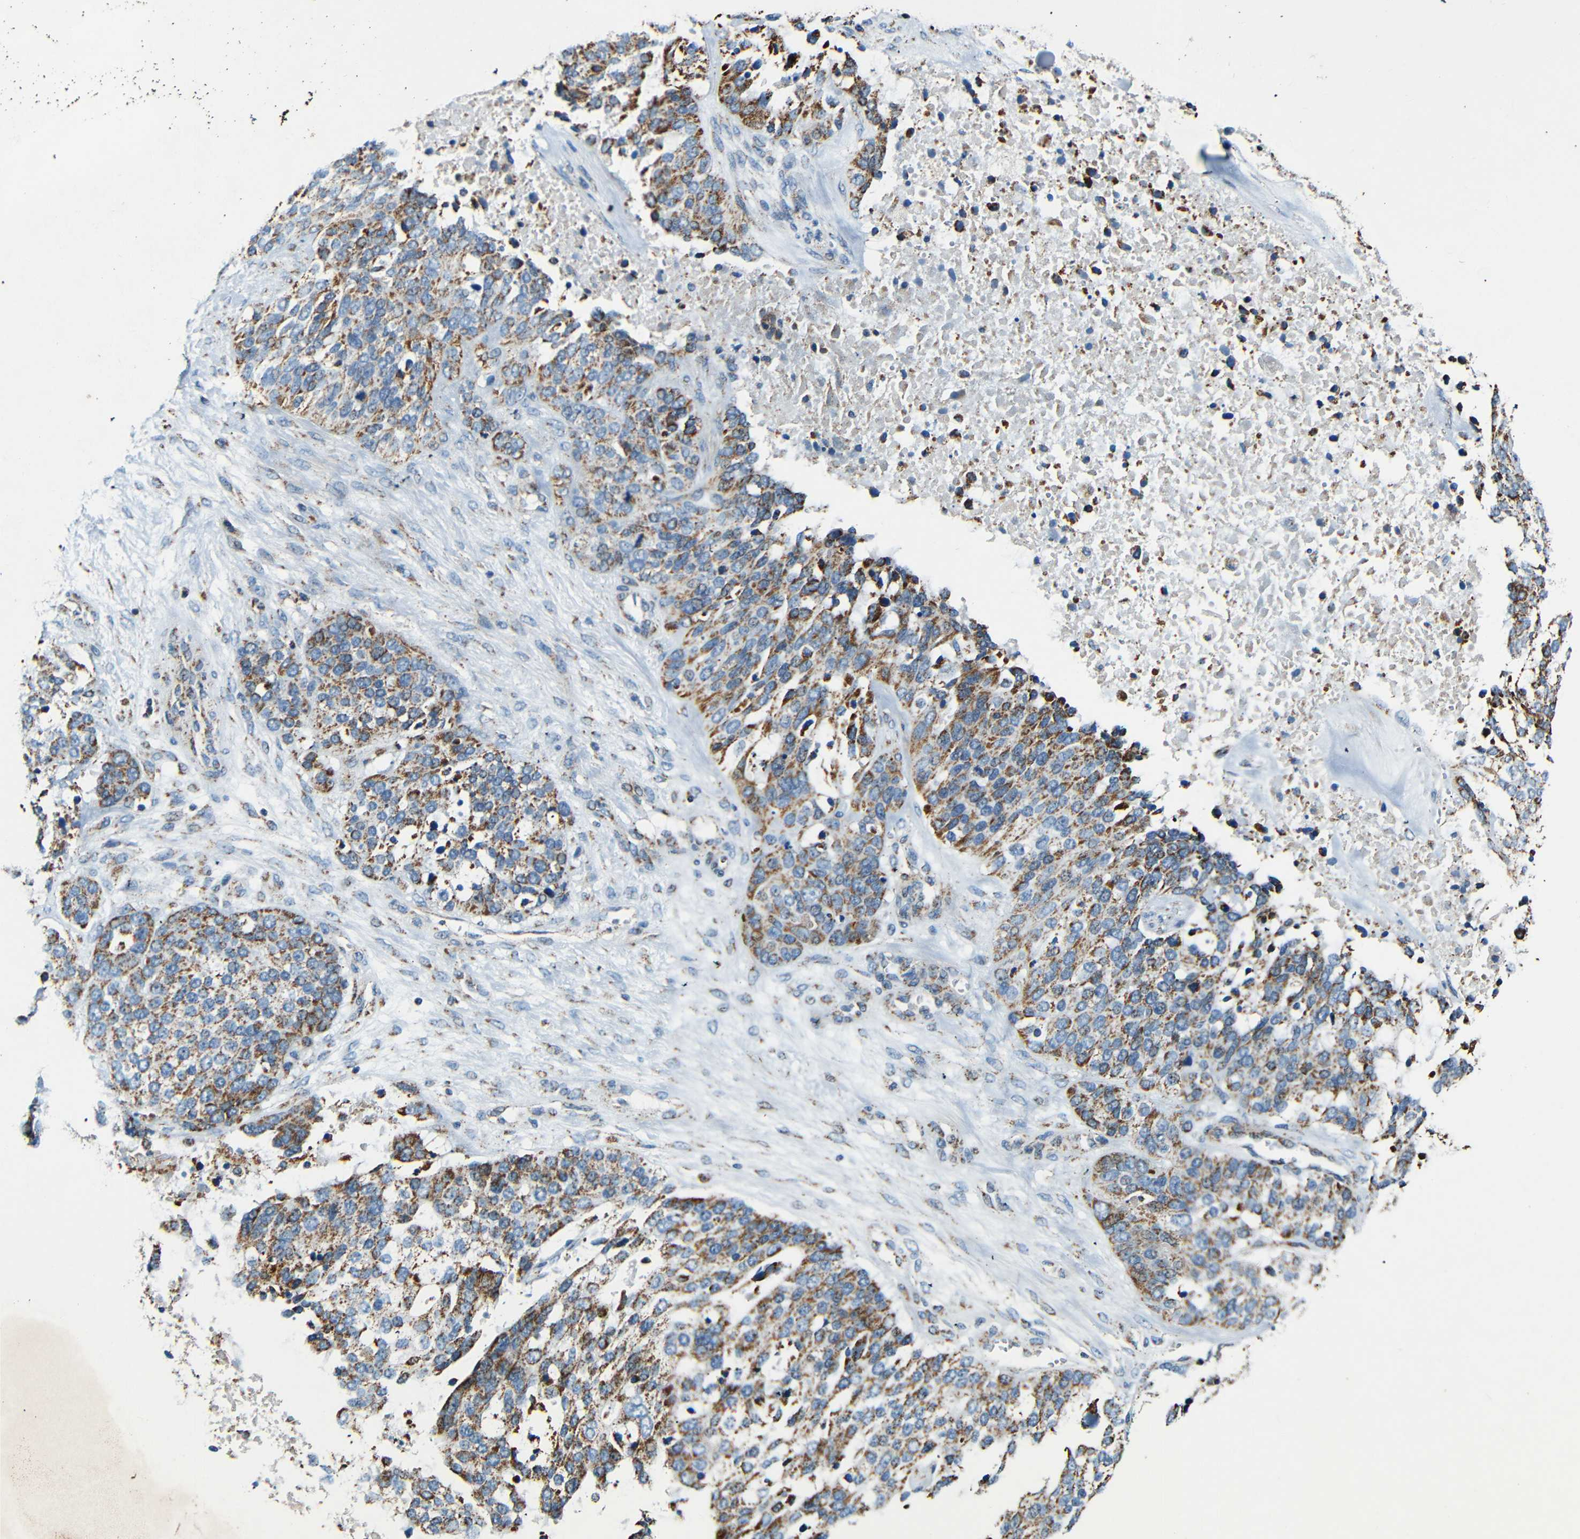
{"staining": {"intensity": "strong", "quantity": "25%-75%", "location": "cytoplasmic/membranous"}, "tissue": "ovarian cancer", "cell_type": "Tumor cells", "image_type": "cancer", "snomed": [{"axis": "morphology", "description": "Cystadenocarcinoma, serous, NOS"}, {"axis": "topography", "description": "Ovary"}], "caption": "Serous cystadenocarcinoma (ovarian) stained for a protein (brown) displays strong cytoplasmic/membranous positive expression in about 25%-75% of tumor cells.", "gene": "WSCD2", "patient": {"sex": "female", "age": 44}}